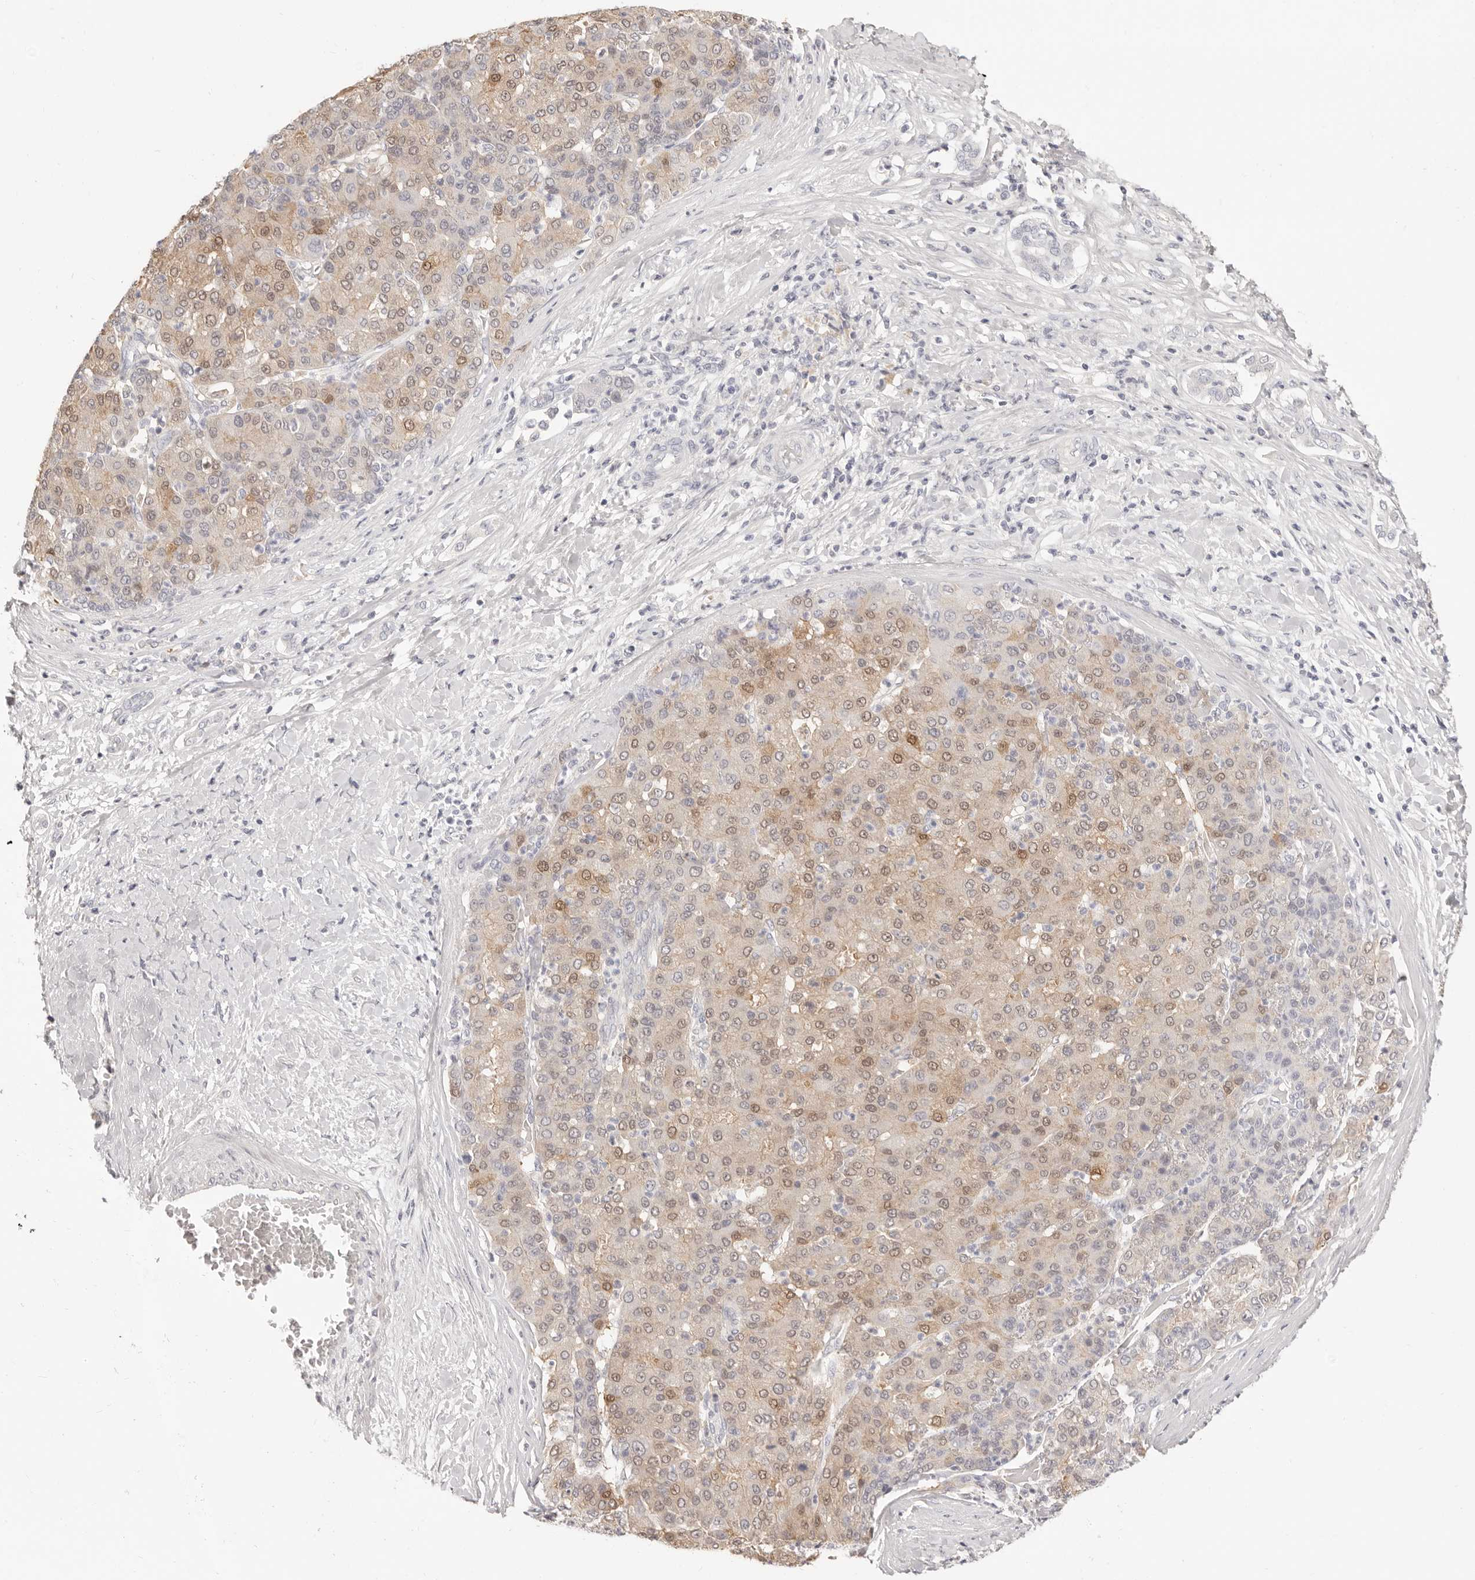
{"staining": {"intensity": "moderate", "quantity": "25%-75%", "location": "cytoplasmic/membranous,nuclear"}, "tissue": "liver cancer", "cell_type": "Tumor cells", "image_type": "cancer", "snomed": [{"axis": "morphology", "description": "Carcinoma, Hepatocellular, NOS"}, {"axis": "topography", "description": "Liver"}], "caption": "Liver hepatocellular carcinoma stained with a brown dye shows moderate cytoplasmic/membranous and nuclear positive staining in about 25%-75% of tumor cells.", "gene": "FABP1", "patient": {"sex": "male", "age": 65}}